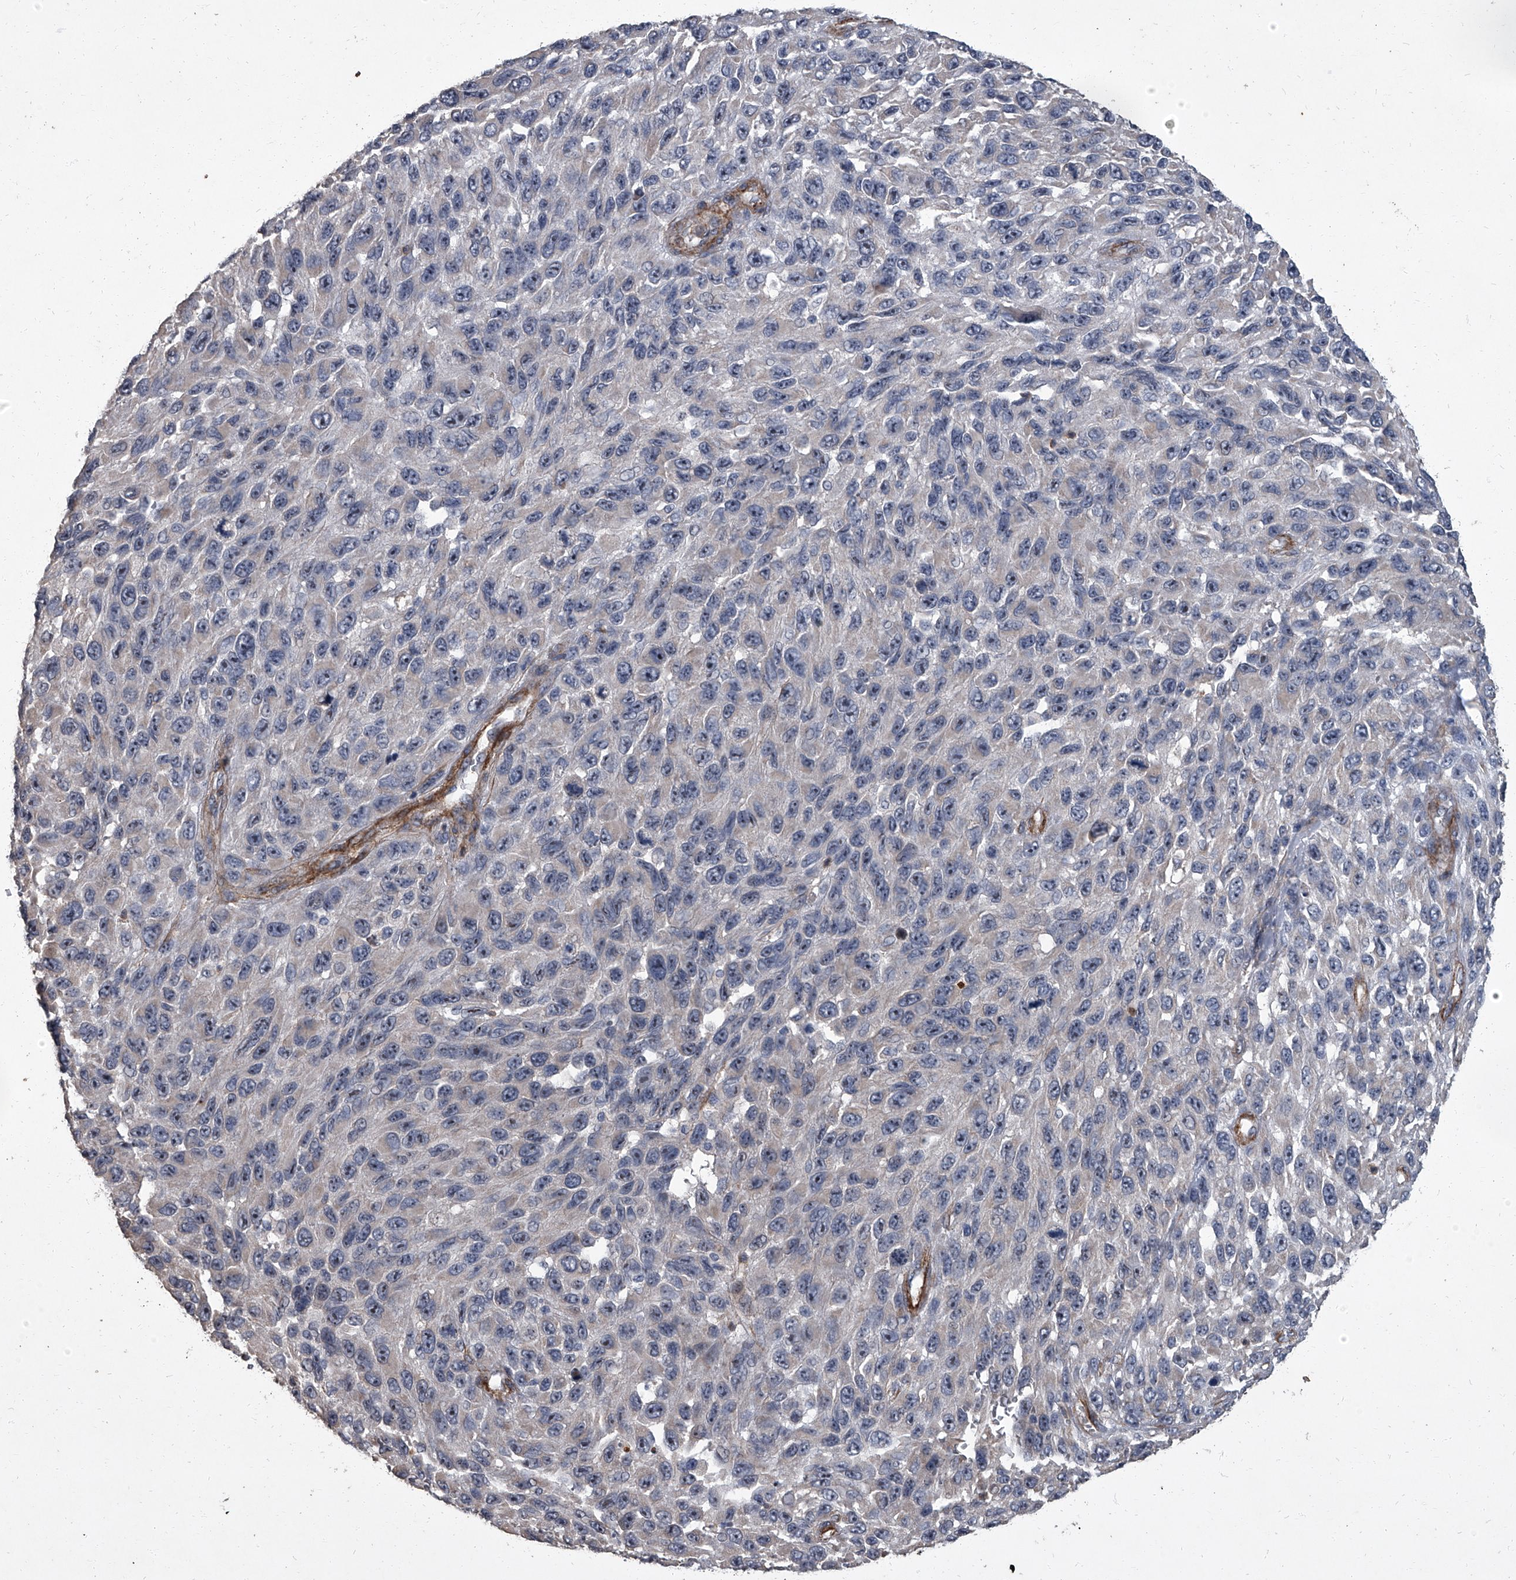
{"staining": {"intensity": "negative", "quantity": "none", "location": "none"}, "tissue": "melanoma", "cell_type": "Tumor cells", "image_type": "cancer", "snomed": [{"axis": "morphology", "description": "Malignant melanoma, NOS"}, {"axis": "topography", "description": "Skin"}], "caption": "Immunohistochemistry (IHC) of human melanoma reveals no expression in tumor cells.", "gene": "SIRT4", "patient": {"sex": "female", "age": 96}}